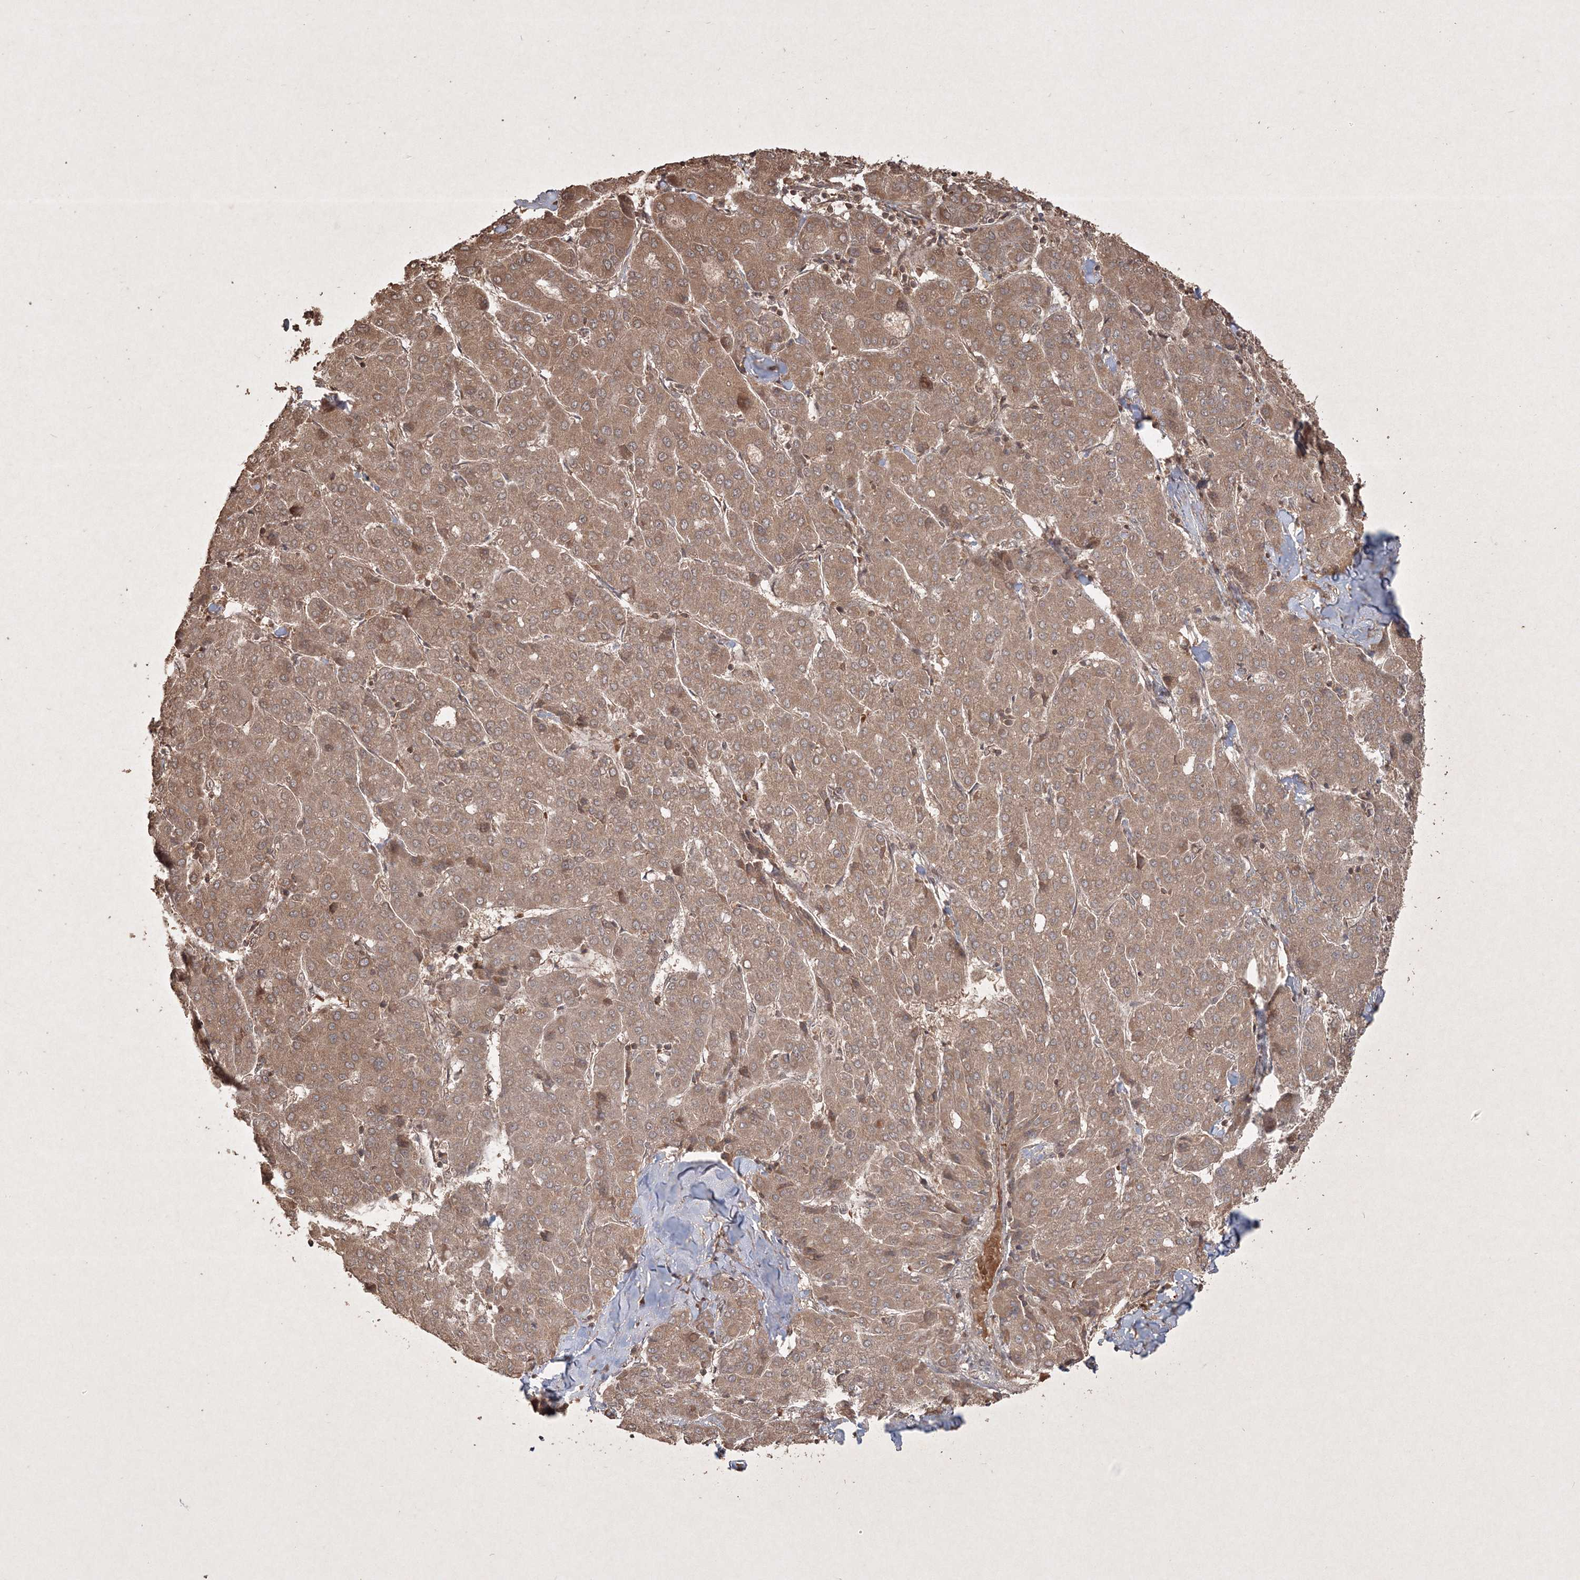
{"staining": {"intensity": "moderate", "quantity": ">75%", "location": "cytoplasmic/membranous"}, "tissue": "liver cancer", "cell_type": "Tumor cells", "image_type": "cancer", "snomed": [{"axis": "morphology", "description": "Carcinoma, Hepatocellular, NOS"}, {"axis": "topography", "description": "Liver"}], "caption": "Human hepatocellular carcinoma (liver) stained with a protein marker exhibits moderate staining in tumor cells.", "gene": "PELI3", "patient": {"sex": "male", "age": 65}}